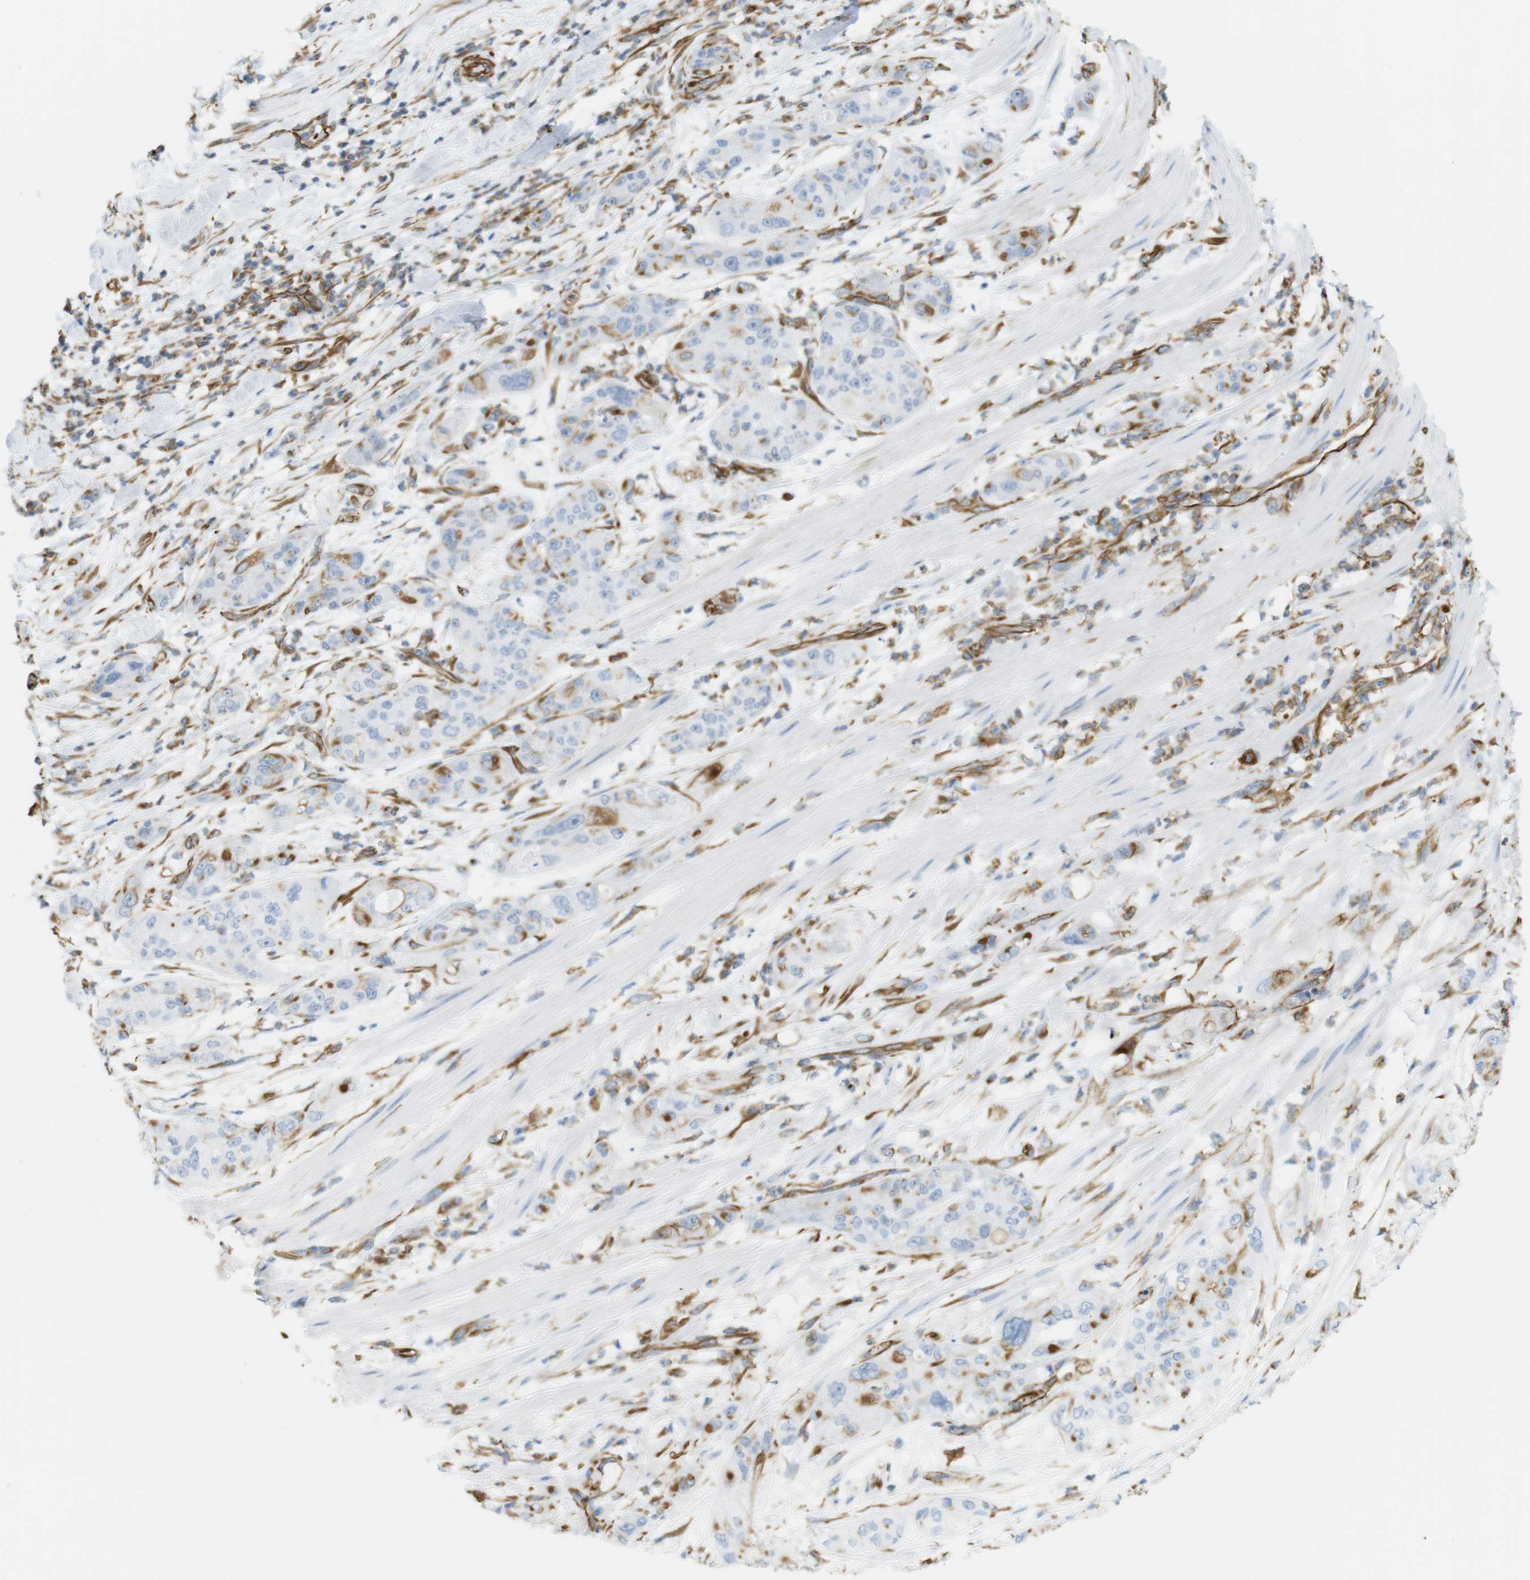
{"staining": {"intensity": "negative", "quantity": "none", "location": "none"}, "tissue": "pancreatic cancer", "cell_type": "Tumor cells", "image_type": "cancer", "snomed": [{"axis": "morphology", "description": "Adenocarcinoma, NOS"}, {"axis": "topography", "description": "Pancreas"}], "caption": "Tumor cells are negative for brown protein staining in adenocarcinoma (pancreatic).", "gene": "MS4A10", "patient": {"sex": "female", "age": 78}}